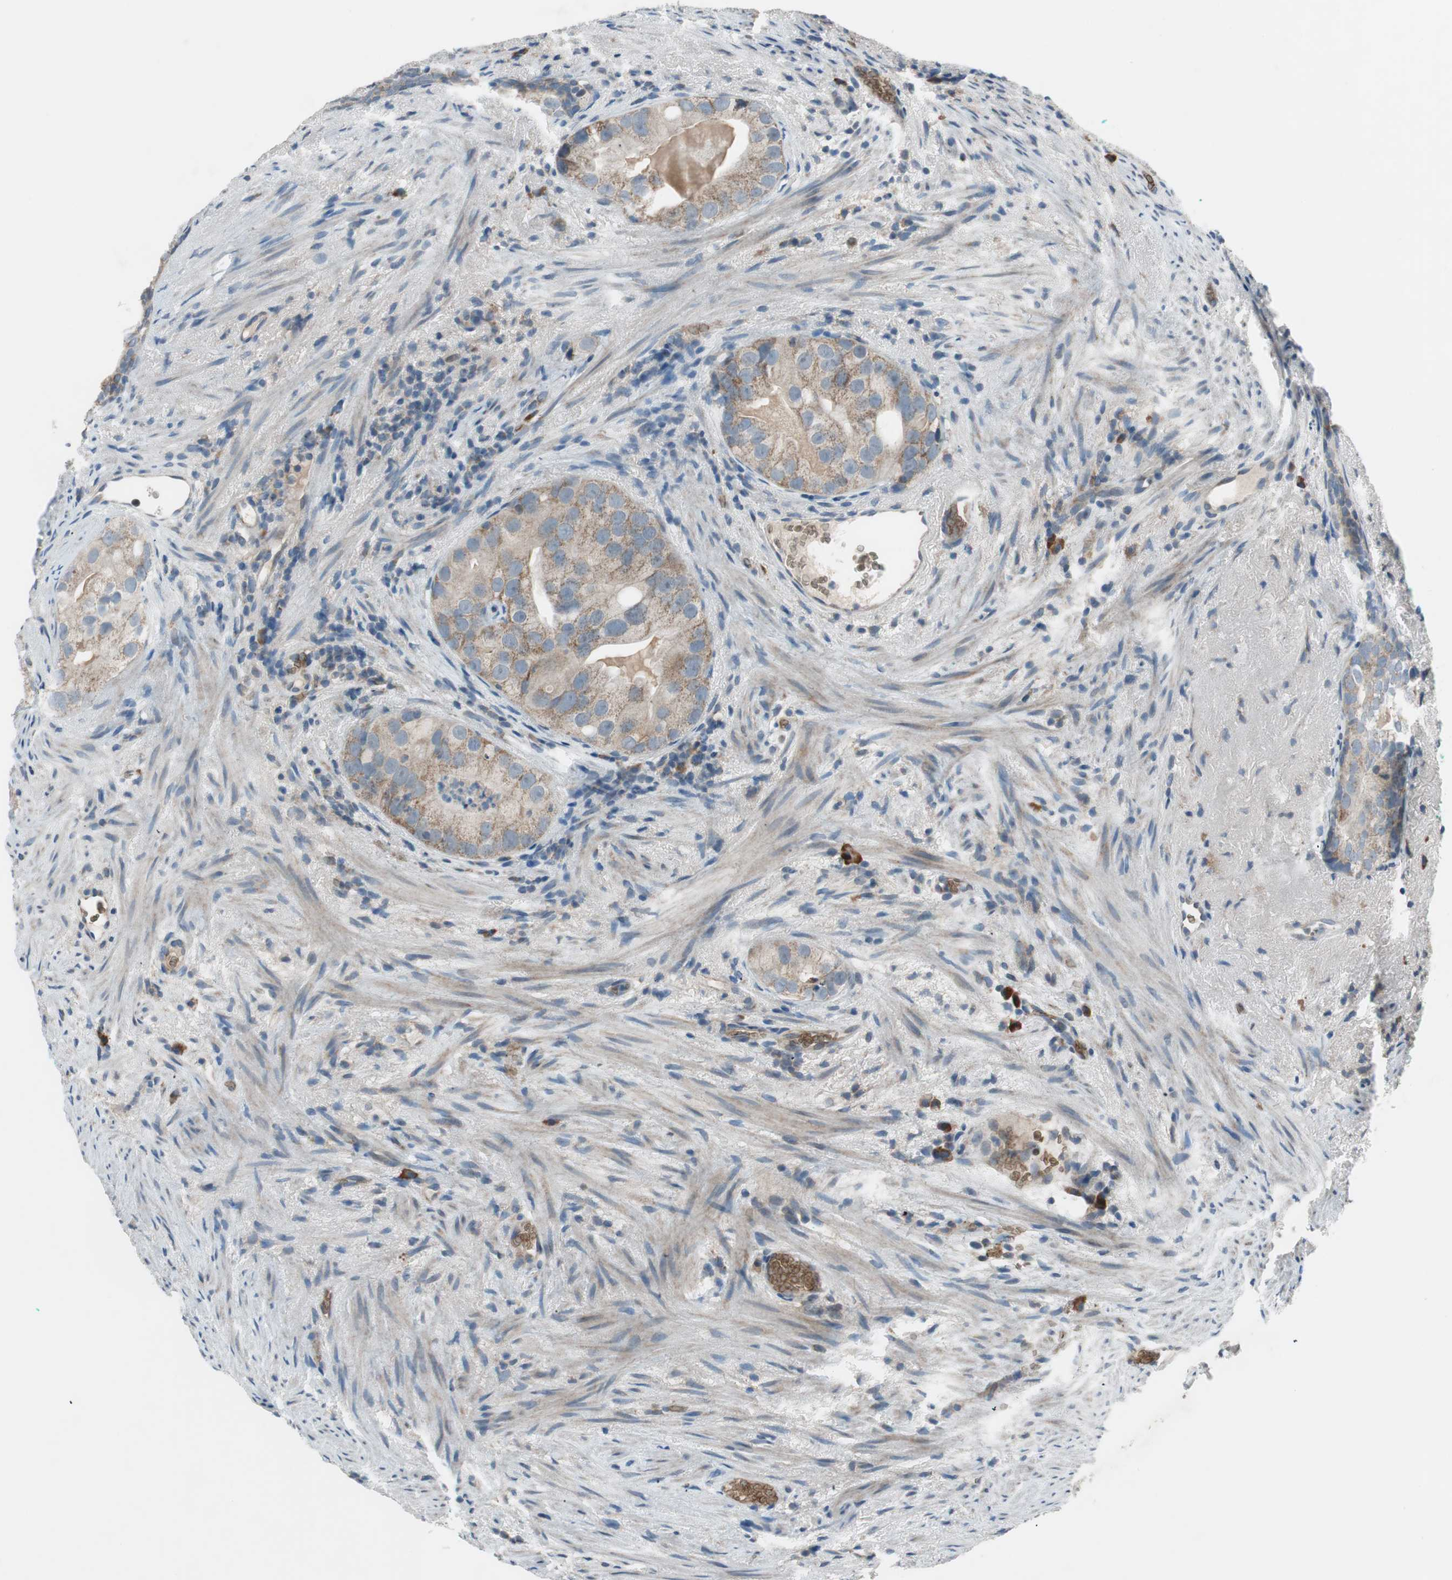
{"staining": {"intensity": "weak", "quantity": ">75%", "location": "cytoplasmic/membranous"}, "tissue": "prostate cancer", "cell_type": "Tumor cells", "image_type": "cancer", "snomed": [{"axis": "morphology", "description": "Adenocarcinoma, High grade"}, {"axis": "topography", "description": "Prostate"}], "caption": "Human prostate cancer stained with a protein marker reveals weak staining in tumor cells.", "gene": "GYPC", "patient": {"sex": "male", "age": 66}}